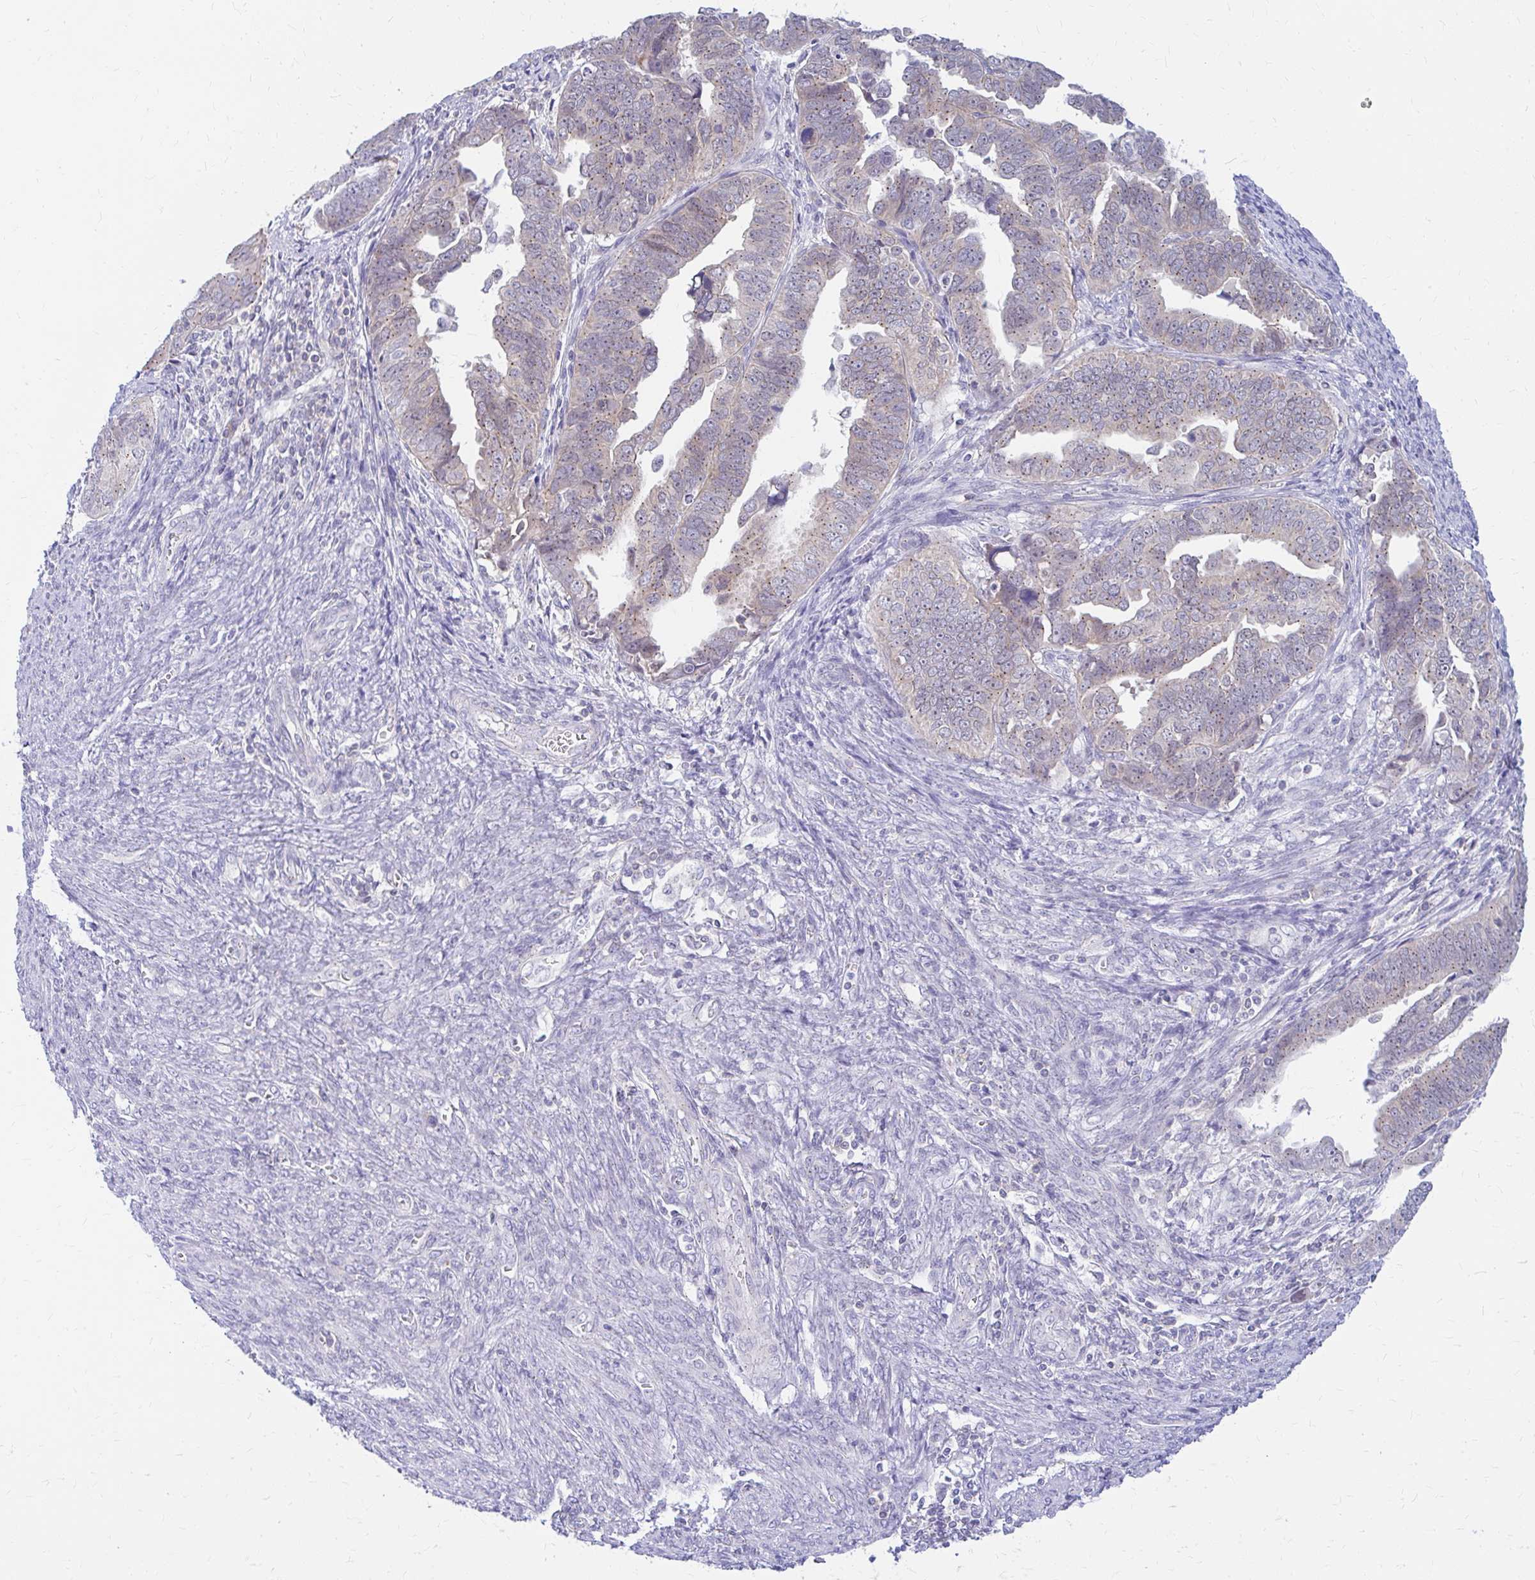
{"staining": {"intensity": "moderate", "quantity": ">75%", "location": "cytoplasmic/membranous"}, "tissue": "endometrial cancer", "cell_type": "Tumor cells", "image_type": "cancer", "snomed": [{"axis": "morphology", "description": "Adenocarcinoma, NOS"}, {"axis": "topography", "description": "Endometrium"}], "caption": "A brown stain shows moderate cytoplasmic/membranous positivity of a protein in human endometrial cancer tumor cells.", "gene": "RADIL", "patient": {"sex": "female", "age": 75}}